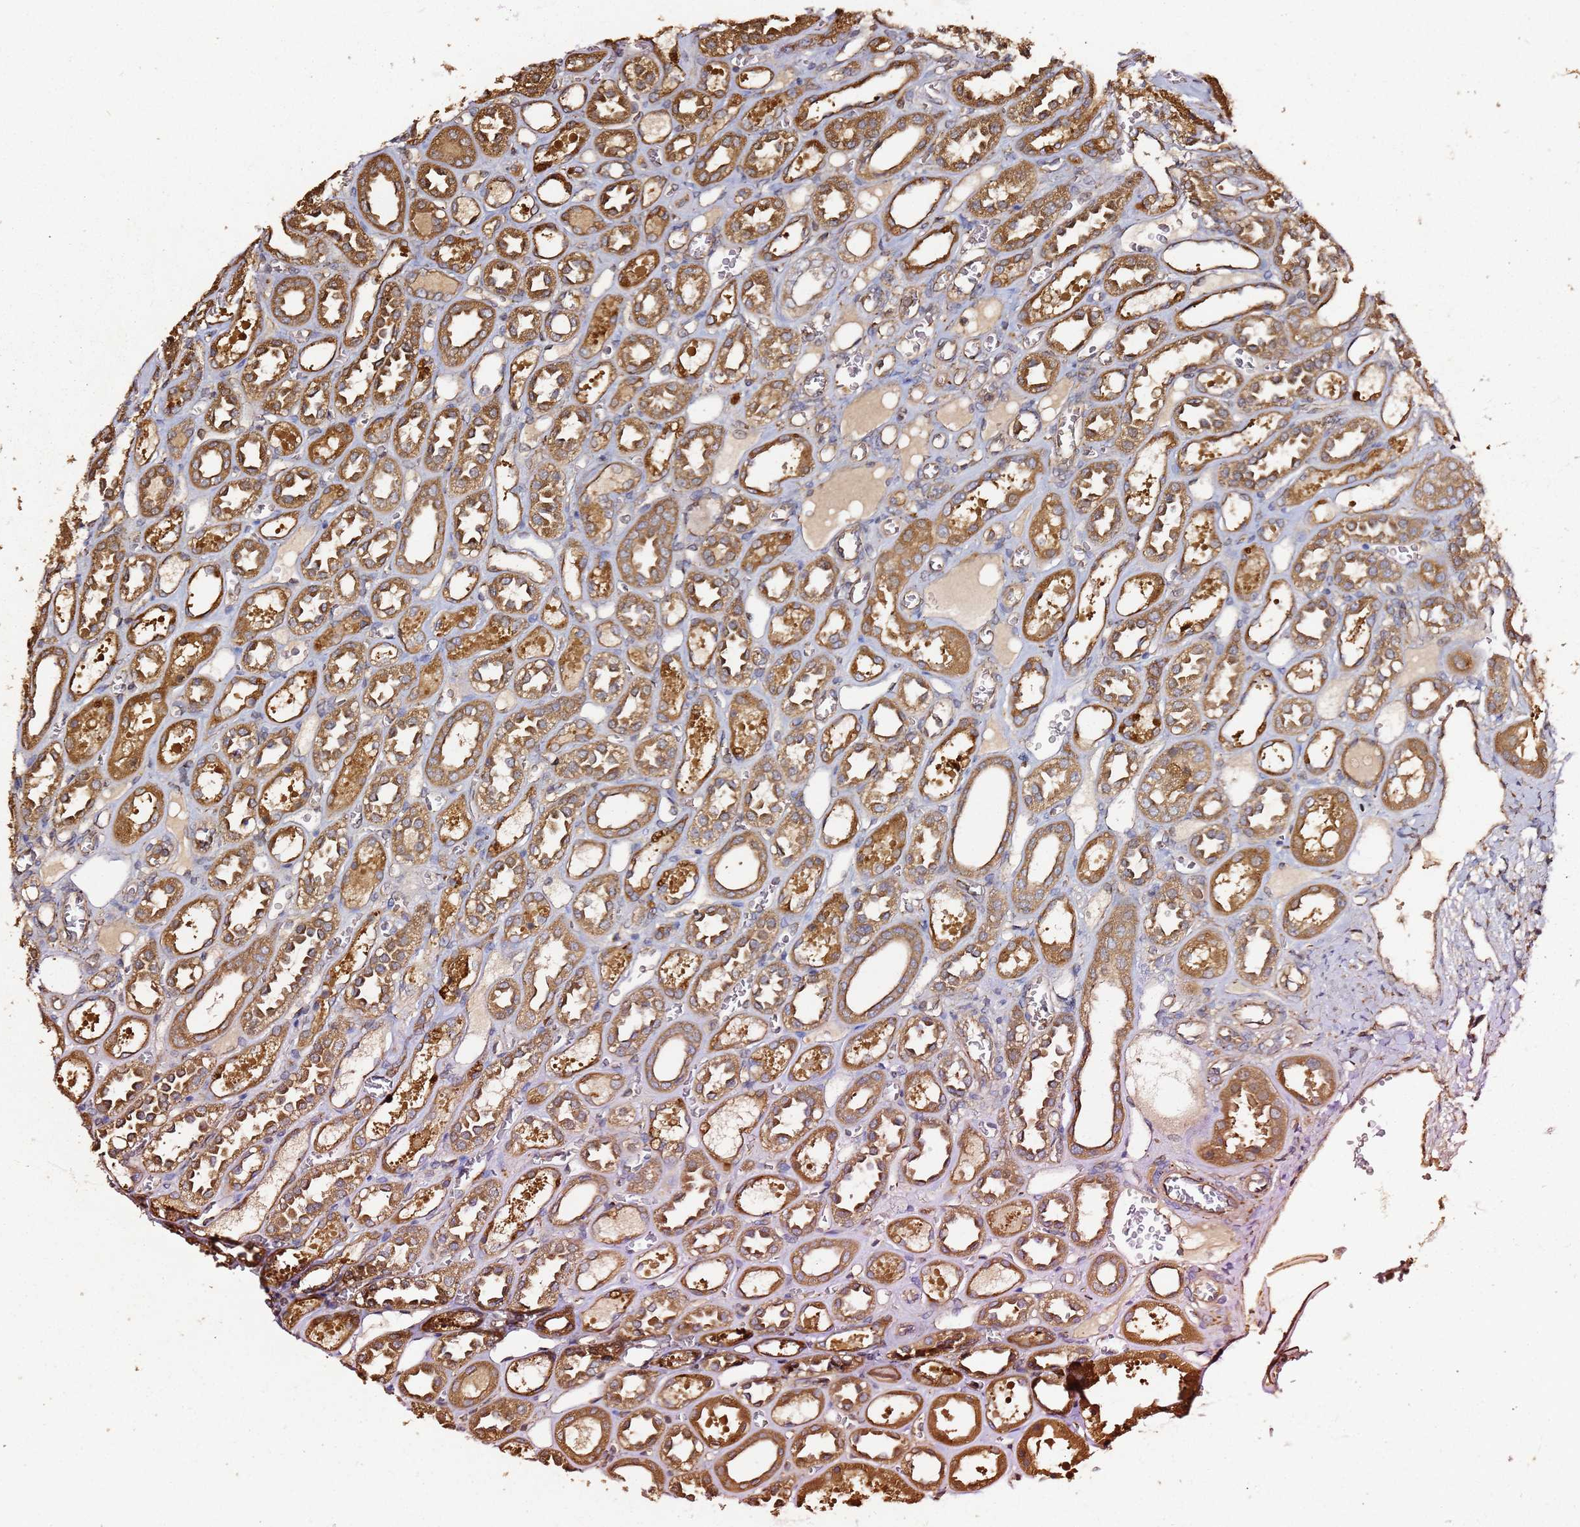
{"staining": {"intensity": "moderate", "quantity": ">75%", "location": "cytoplasmic/membranous"}, "tissue": "kidney", "cell_type": "Cells in glomeruli", "image_type": "normal", "snomed": [{"axis": "morphology", "description": "Normal tissue, NOS"}, {"axis": "topography", "description": "Kidney"}], "caption": "Unremarkable kidney displays moderate cytoplasmic/membranous staining in approximately >75% of cells in glomeruli.", "gene": "SCGB2B2", "patient": {"sex": "female", "age": 41}}